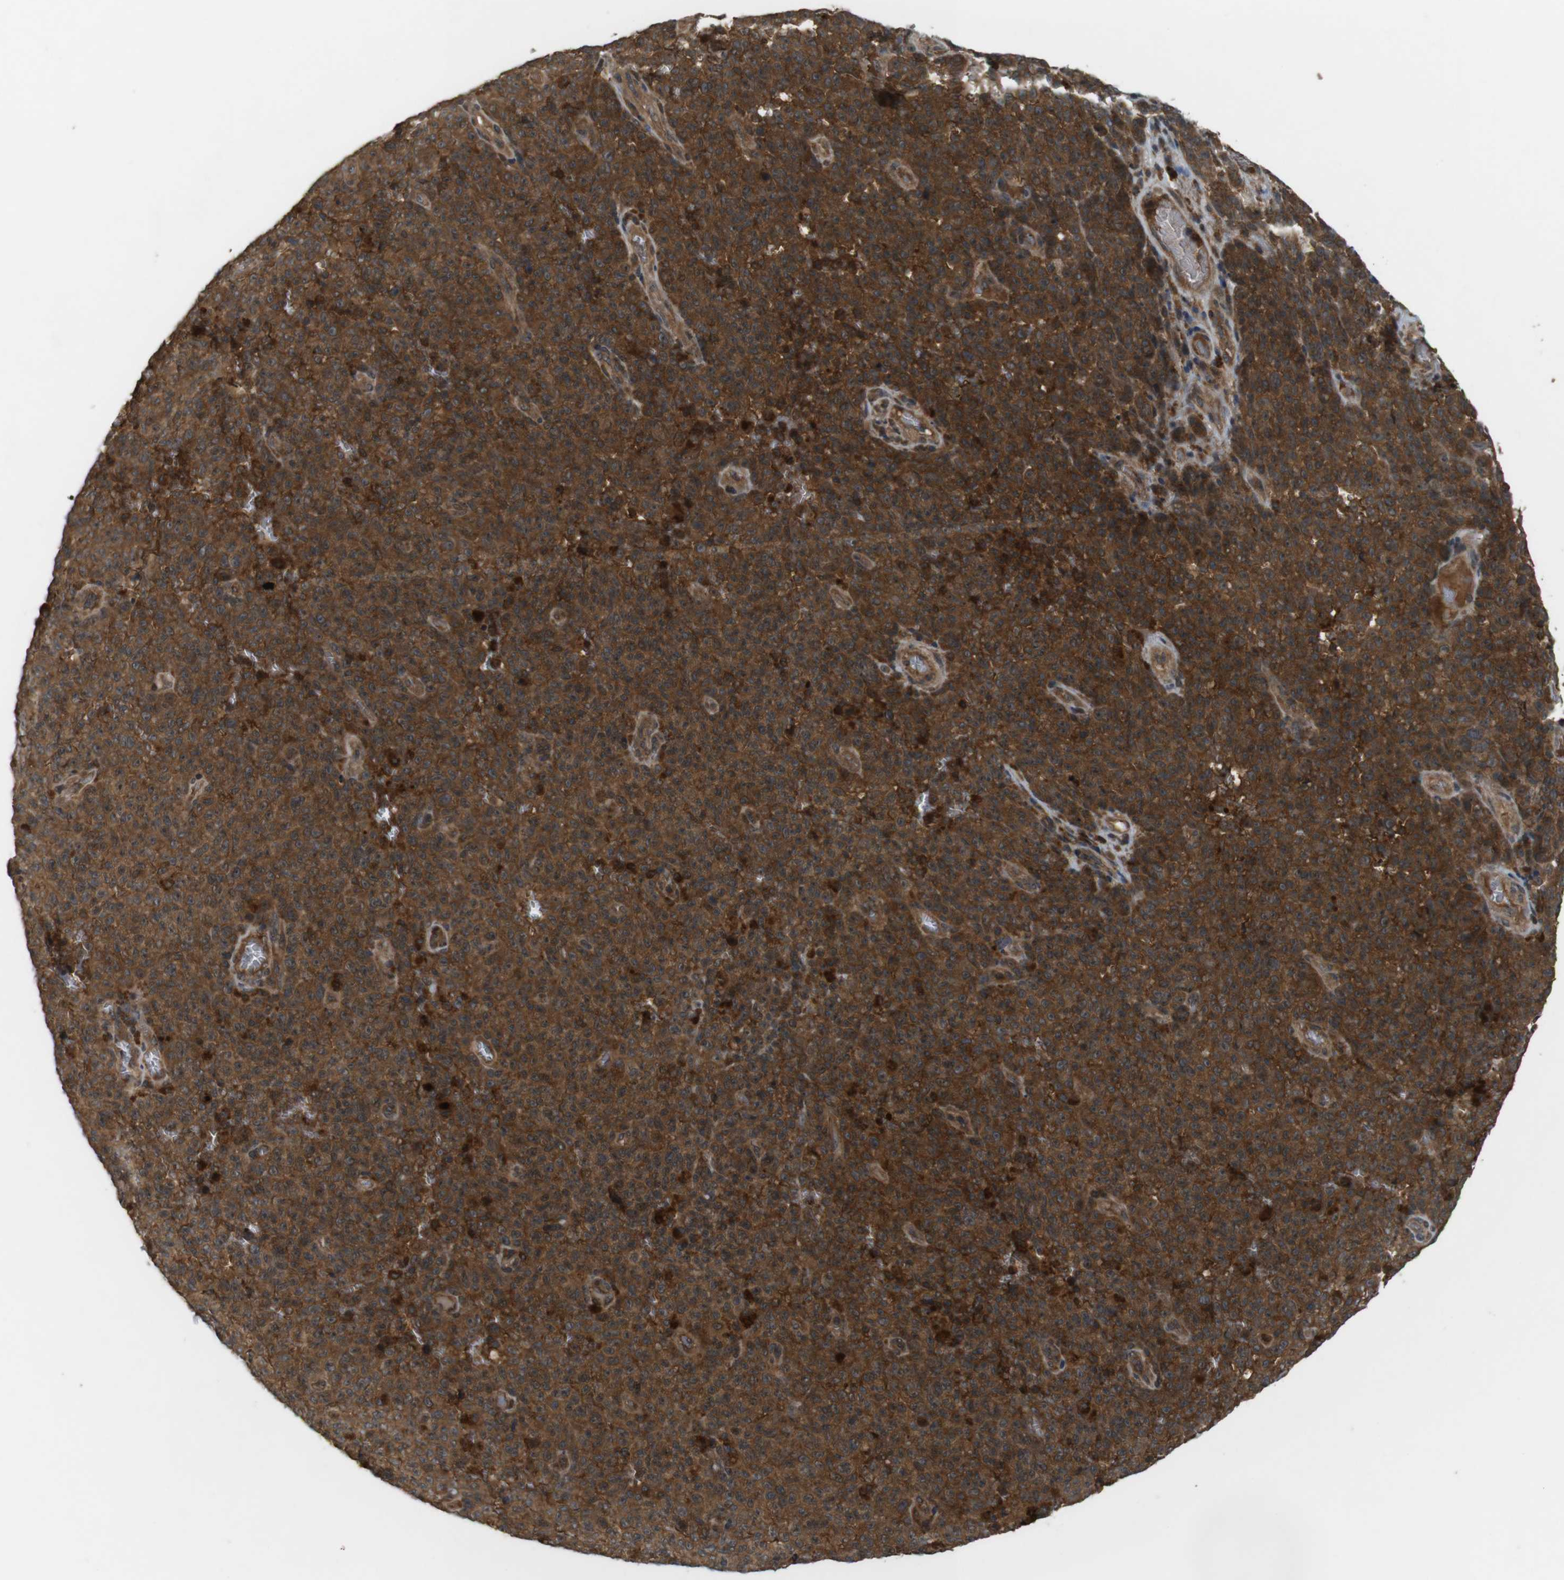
{"staining": {"intensity": "strong", "quantity": ">75%", "location": "cytoplasmic/membranous"}, "tissue": "melanoma", "cell_type": "Tumor cells", "image_type": "cancer", "snomed": [{"axis": "morphology", "description": "Malignant melanoma, NOS"}, {"axis": "topography", "description": "Skin"}], "caption": "A brown stain labels strong cytoplasmic/membranous positivity of a protein in malignant melanoma tumor cells. (DAB (3,3'-diaminobenzidine) IHC with brightfield microscopy, high magnification).", "gene": "NFKBIE", "patient": {"sex": "female", "age": 82}}